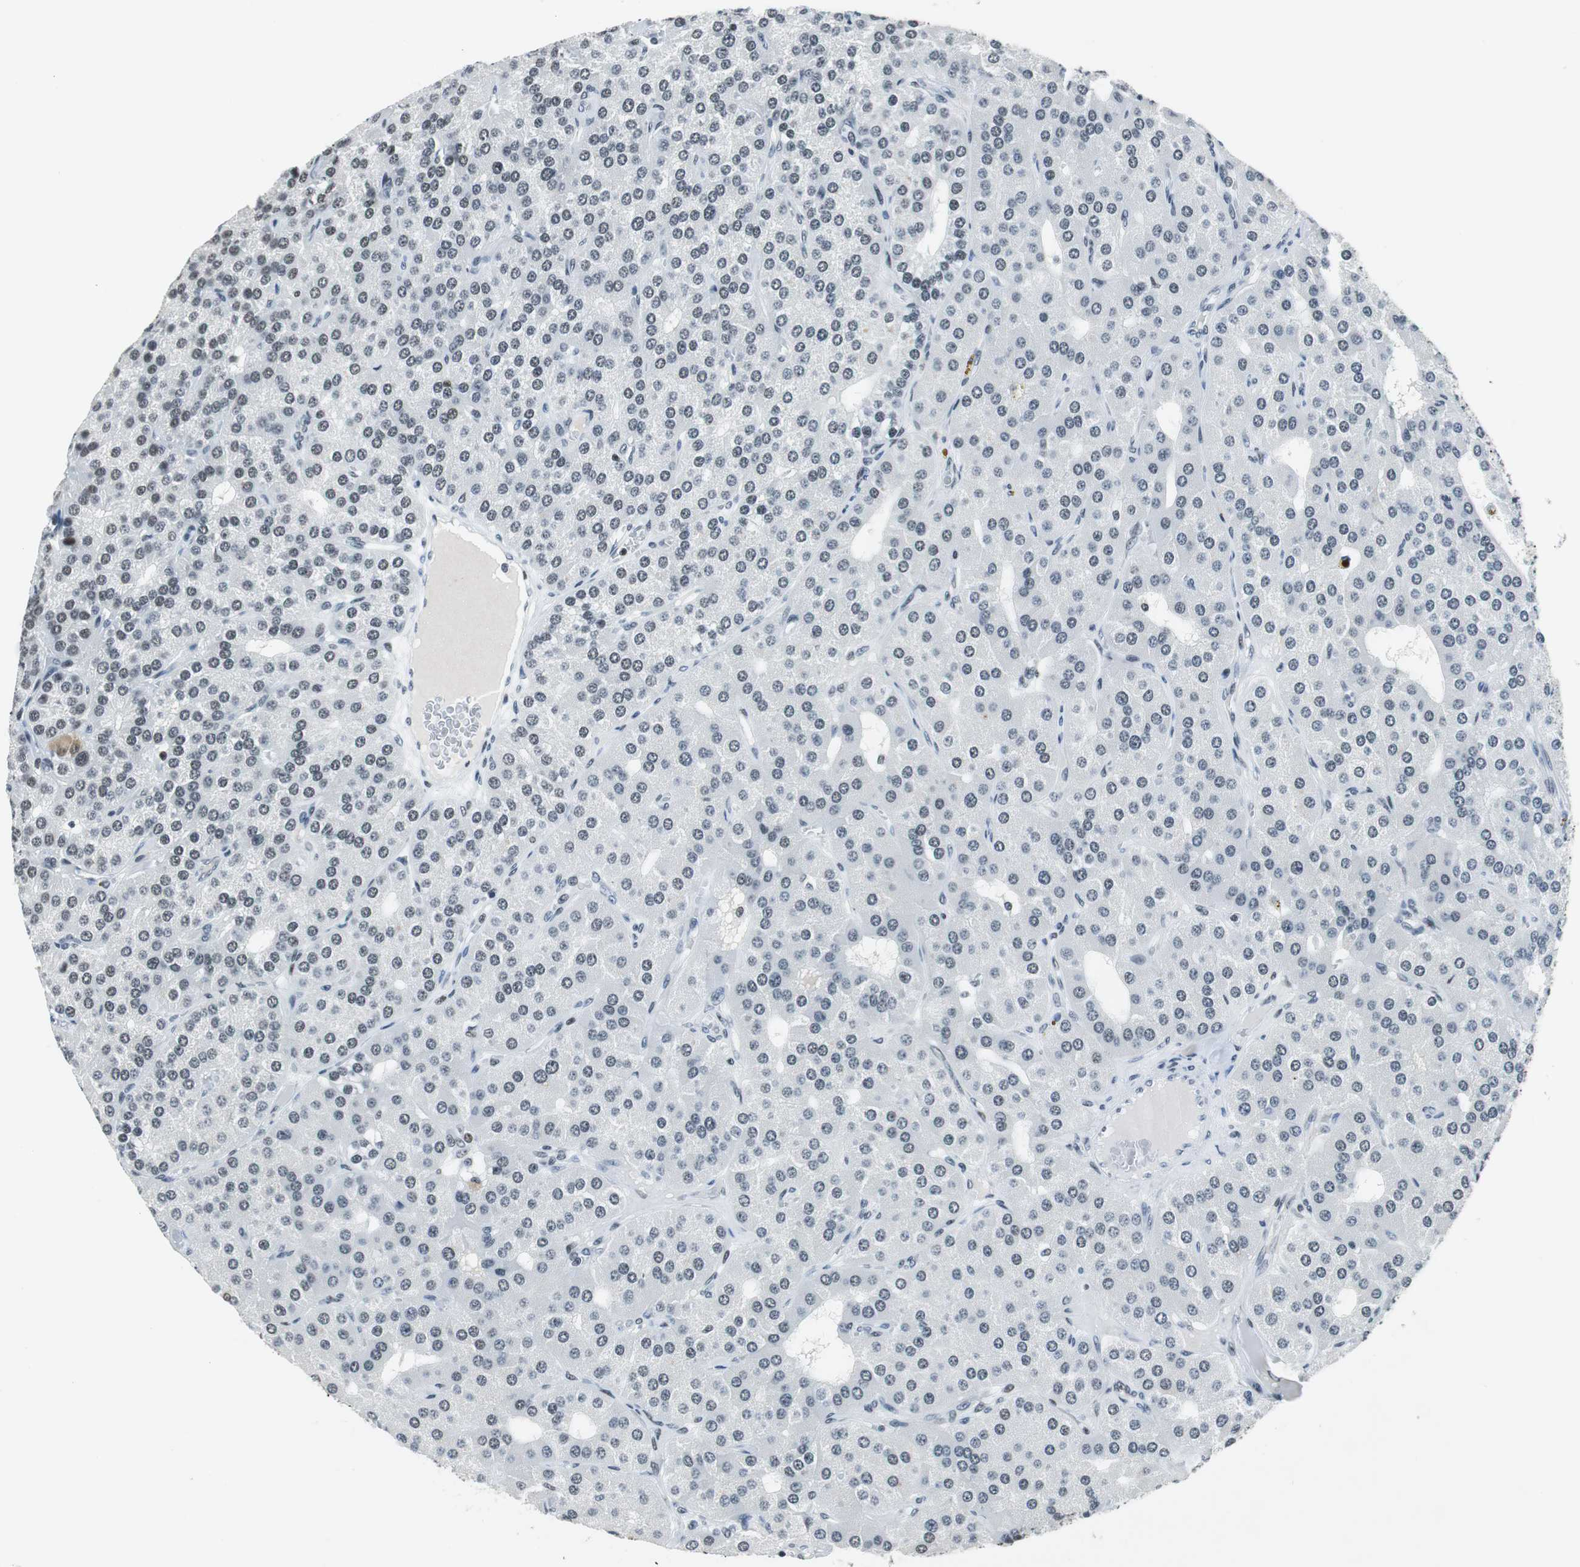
{"staining": {"intensity": "negative", "quantity": "none", "location": "none"}, "tissue": "parathyroid gland", "cell_type": "Glandular cells", "image_type": "normal", "snomed": [{"axis": "morphology", "description": "Normal tissue, NOS"}, {"axis": "morphology", "description": "Adenoma, NOS"}, {"axis": "topography", "description": "Parathyroid gland"}], "caption": "The photomicrograph reveals no staining of glandular cells in benign parathyroid gland.", "gene": "HDAC3", "patient": {"sex": "female", "age": 86}}